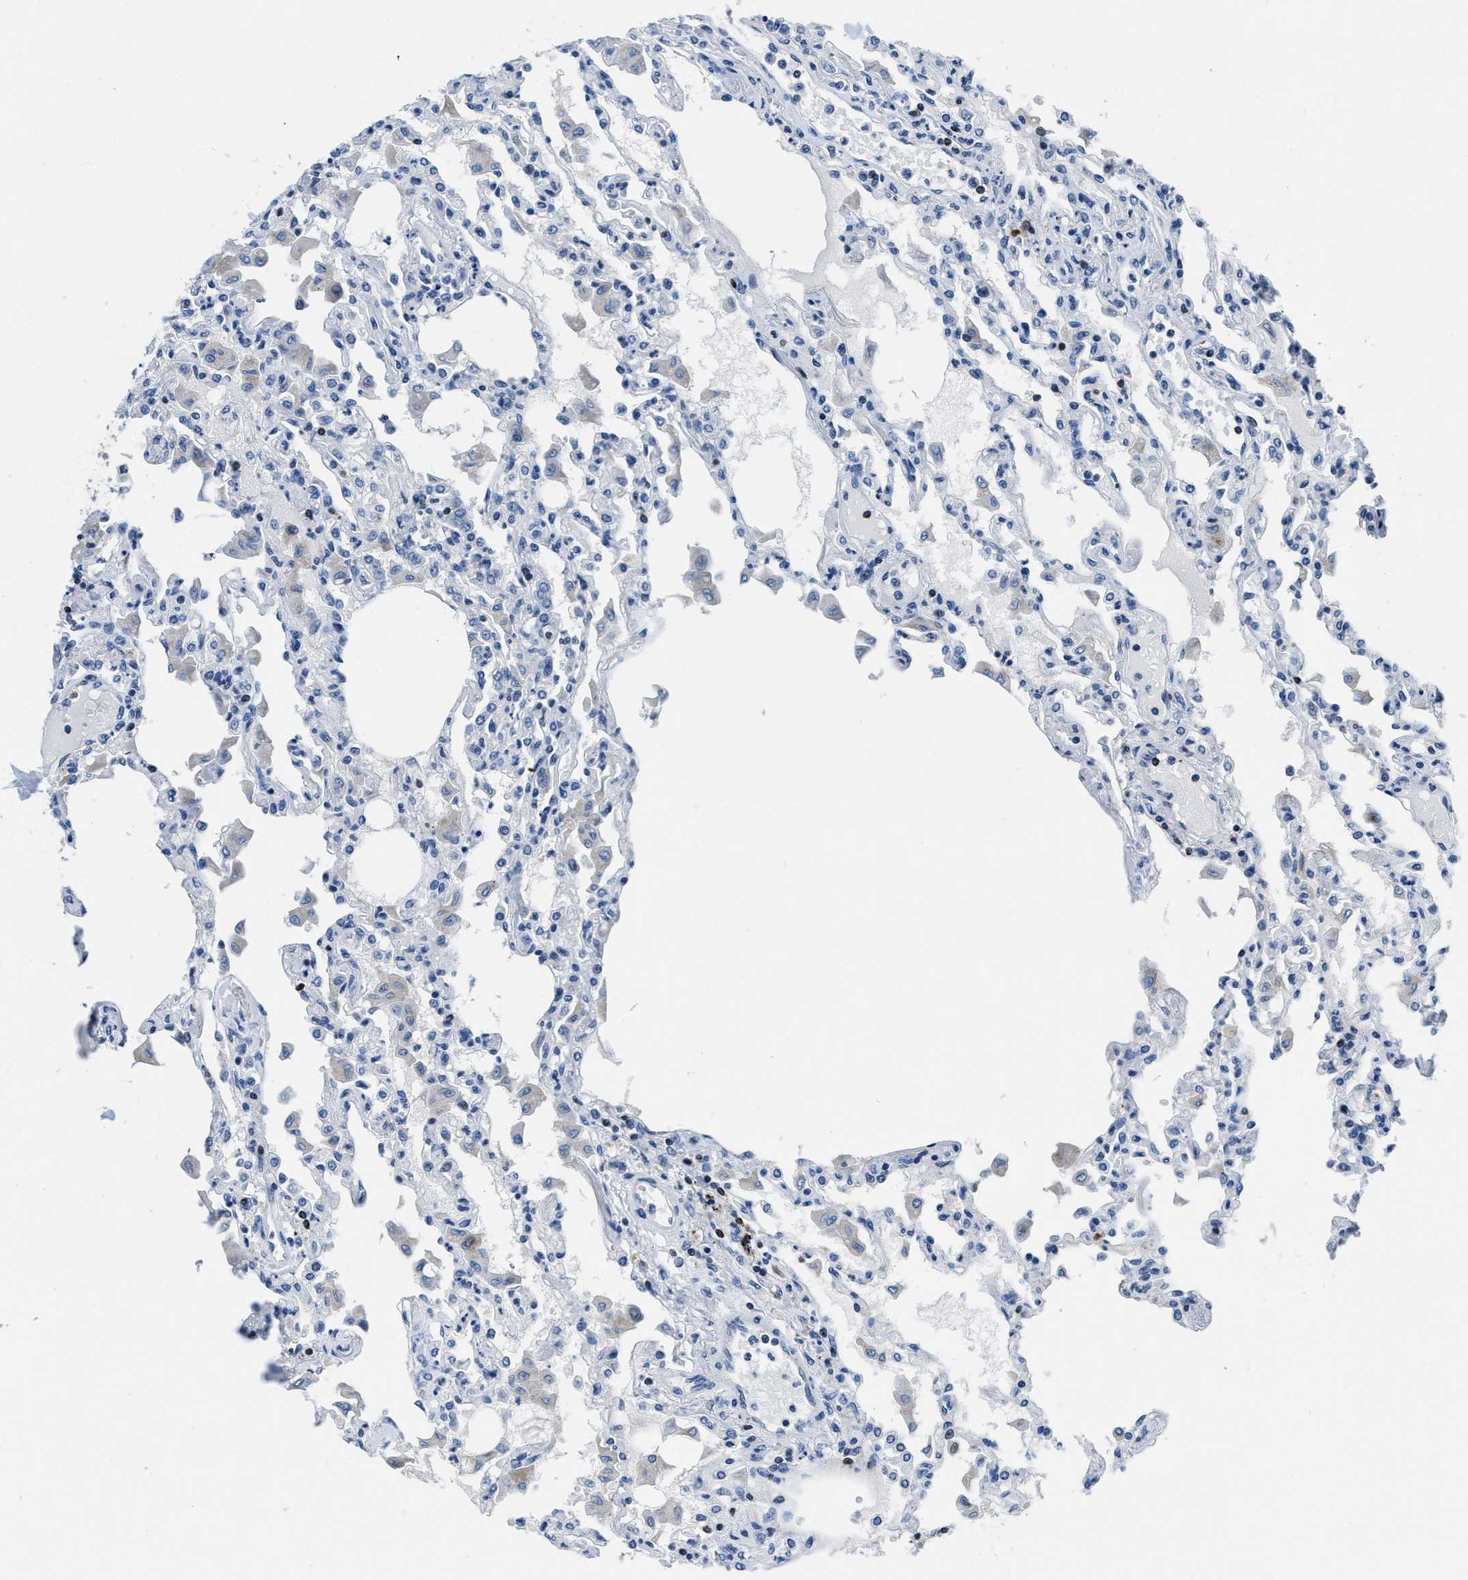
{"staining": {"intensity": "negative", "quantity": "none", "location": "none"}, "tissue": "lung", "cell_type": "Alveolar cells", "image_type": "normal", "snomed": [{"axis": "morphology", "description": "Normal tissue, NOS"}, {"axis": "topography", "description": "Bronchus"}, {"axis": "topography", "description": "Lung"}], "caption": "An image of lung stained for a protein shows no brown staining in alveolar cells. (Immunohistochemistry (ihc), brightfield microscopy, high magnification).", "gene": "ITGA3", "patient": {"sex": "female", "age": 49}}